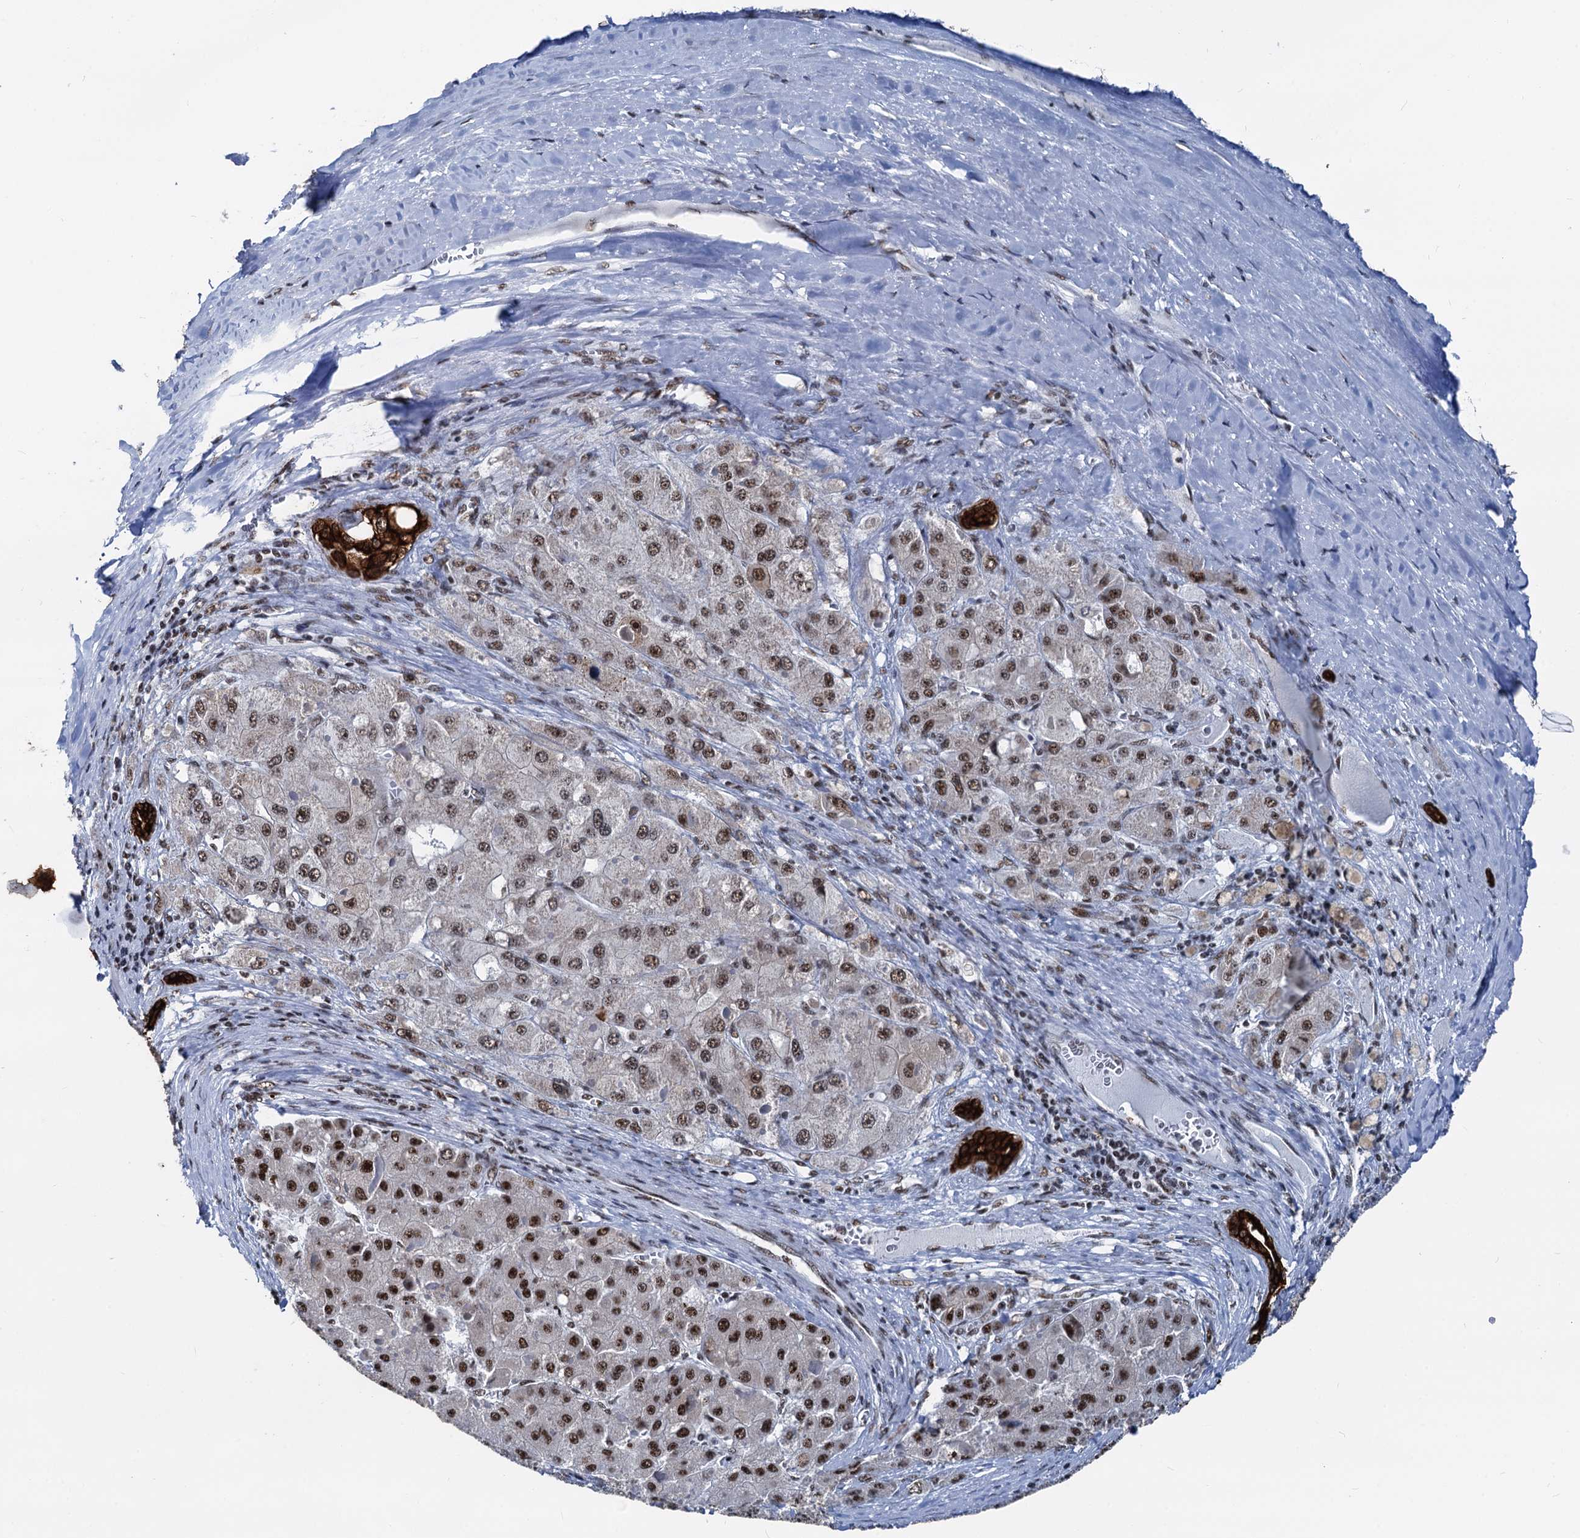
{"staining": {"intensity": "moderate", "quantity": ">75%", "location": "nuclear"}, "tissue": "liver cancer", "cell_type": "Tumor cells", "image_type": "cancer", "snomed": [{"axis": "morphology", "description": "Carcinoma, Hepatocellular, NOS"}, {"axis": "topography", "description": "Liver"}], "caption": "Liver cancer stained for a protein (brown) shows moderate nuclear positive positivity in approximately >75% of tumor cells.", "gene": "DDX23", "patient": {"sex": "female", "age": 73}}